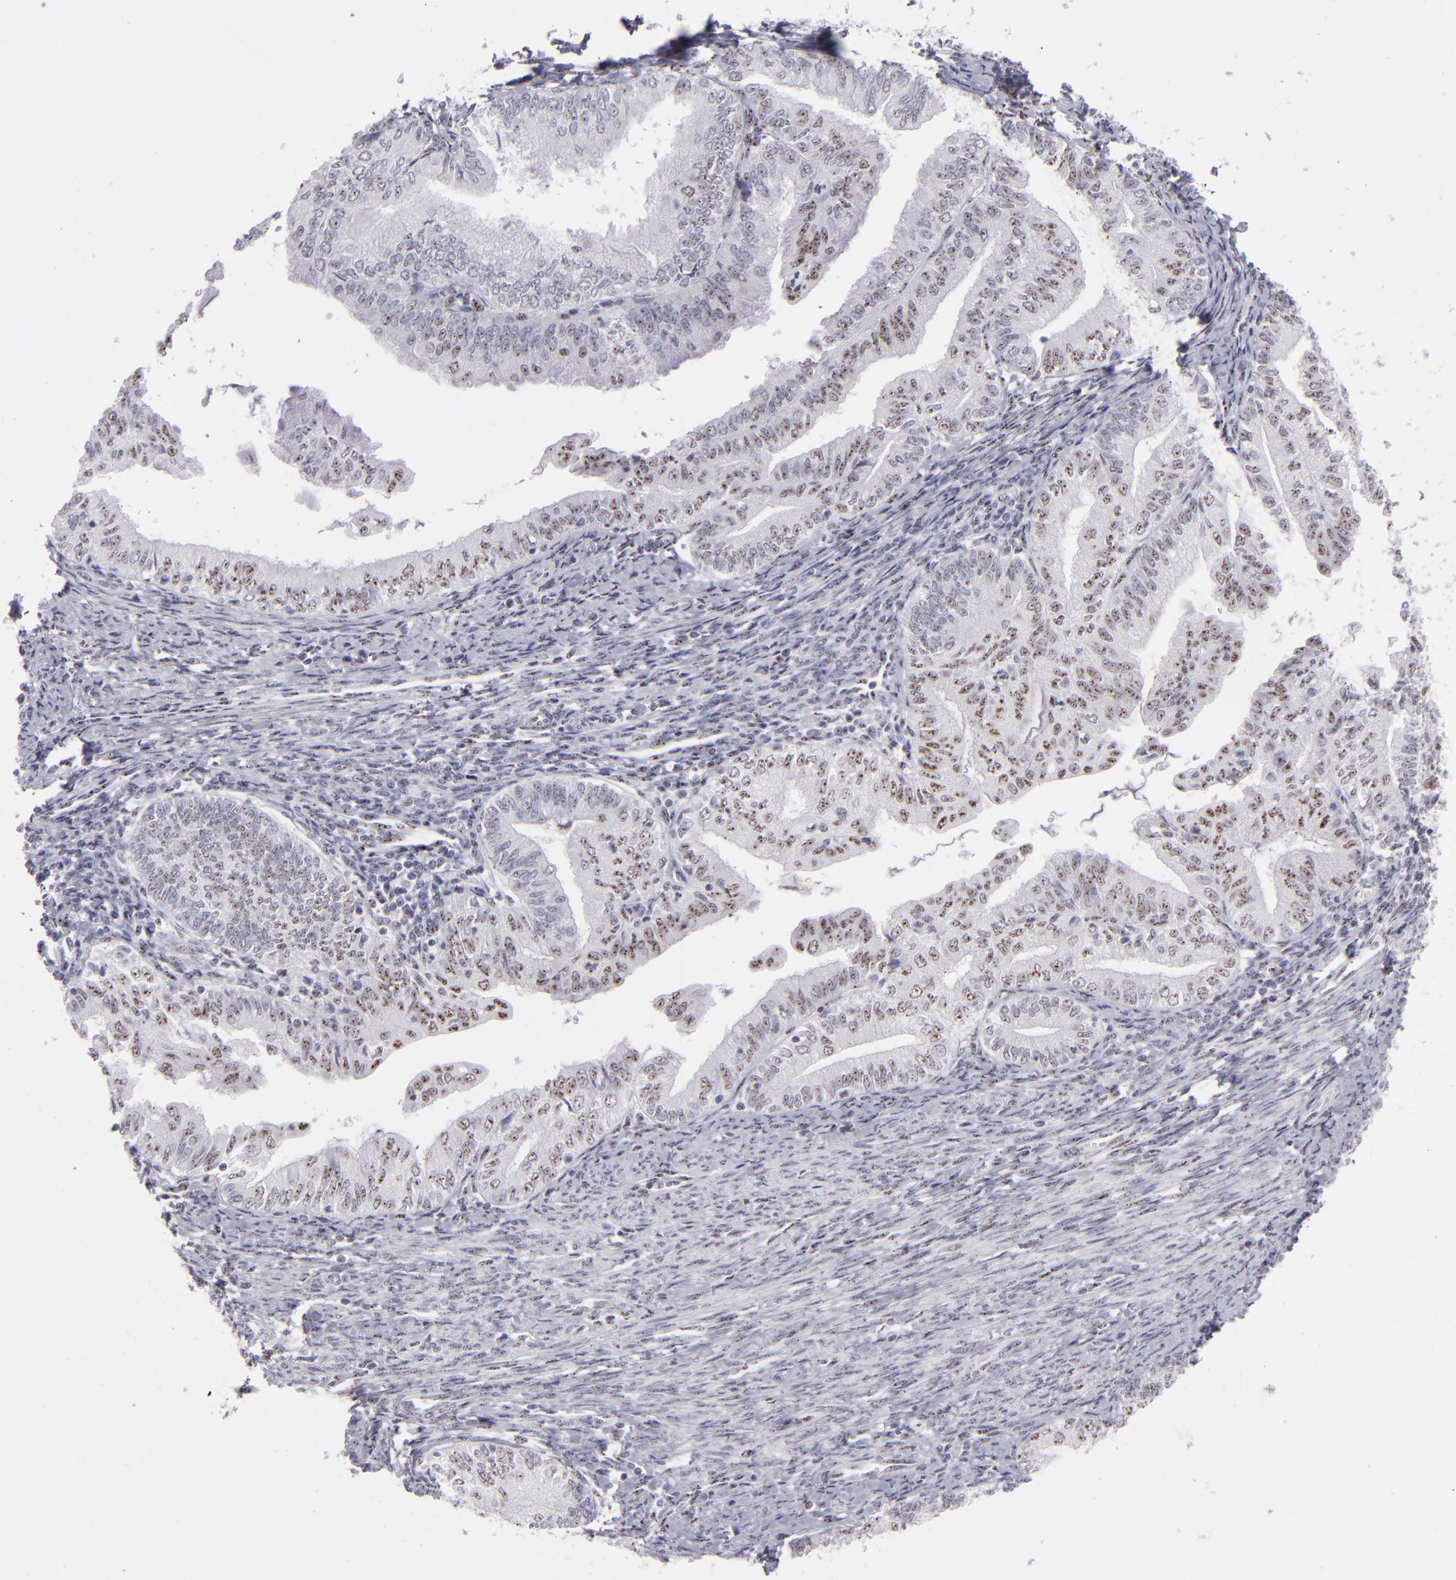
{"staining": {"intensity": "moderate", "quantity": "25%-75%", "location": "nuclear"}, "tissue": "endometrial cancer", "cell_type": "Tumor cells", "image_type": "cancer", "snomed": [{"axis": "morphology", "description": "Adenocarcinoma, NOS"}, {"axis": "topography", "description": "Endometrium"}], "caption": "Immunohistochemistry of endometrial cancer reveals medium levels of moderate nuclear expression in approximately 25%-75% of tumor cells.", "gene": "TOP3A", "patient": {"sex": "female", "age": 66}}